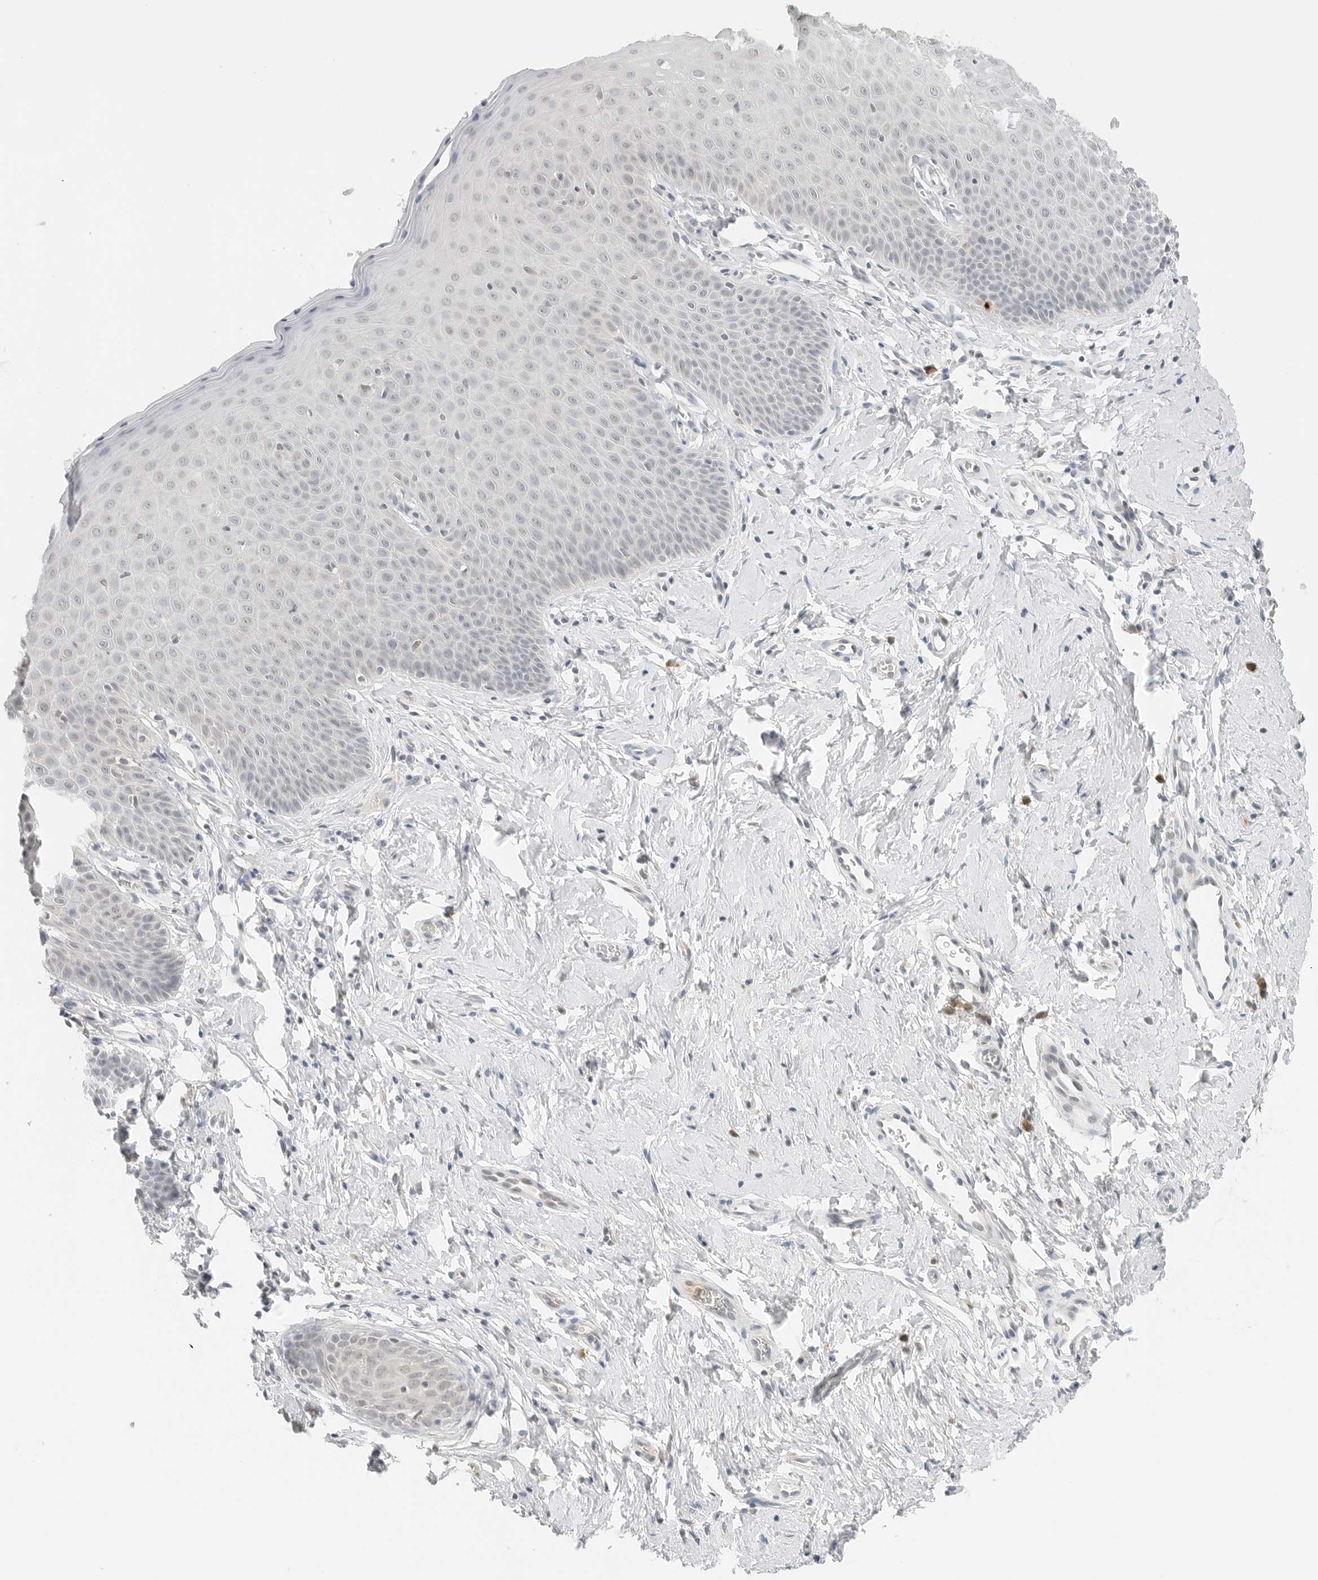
{"staining": {"intensity": "negative", "quantity": "none", "location": "none"}, "tissue": "cervix", "cell_type": "Glandular cells", "image_type": "normal", "snomed": [{"axis": "morphology", "description": "Normal tissue, NOS"}, {"axis": "topography", "description": "Cervix"}], "caption": "Histopathology image shows no protein staining in glandular cells of benign cervix. Brightfield microscopy of IHC stained with DAB (brown) and hematoxylin (blue), captured at high magnification.", "gene": "NEO1", "patient": {"sex": "female", "age": 36}}